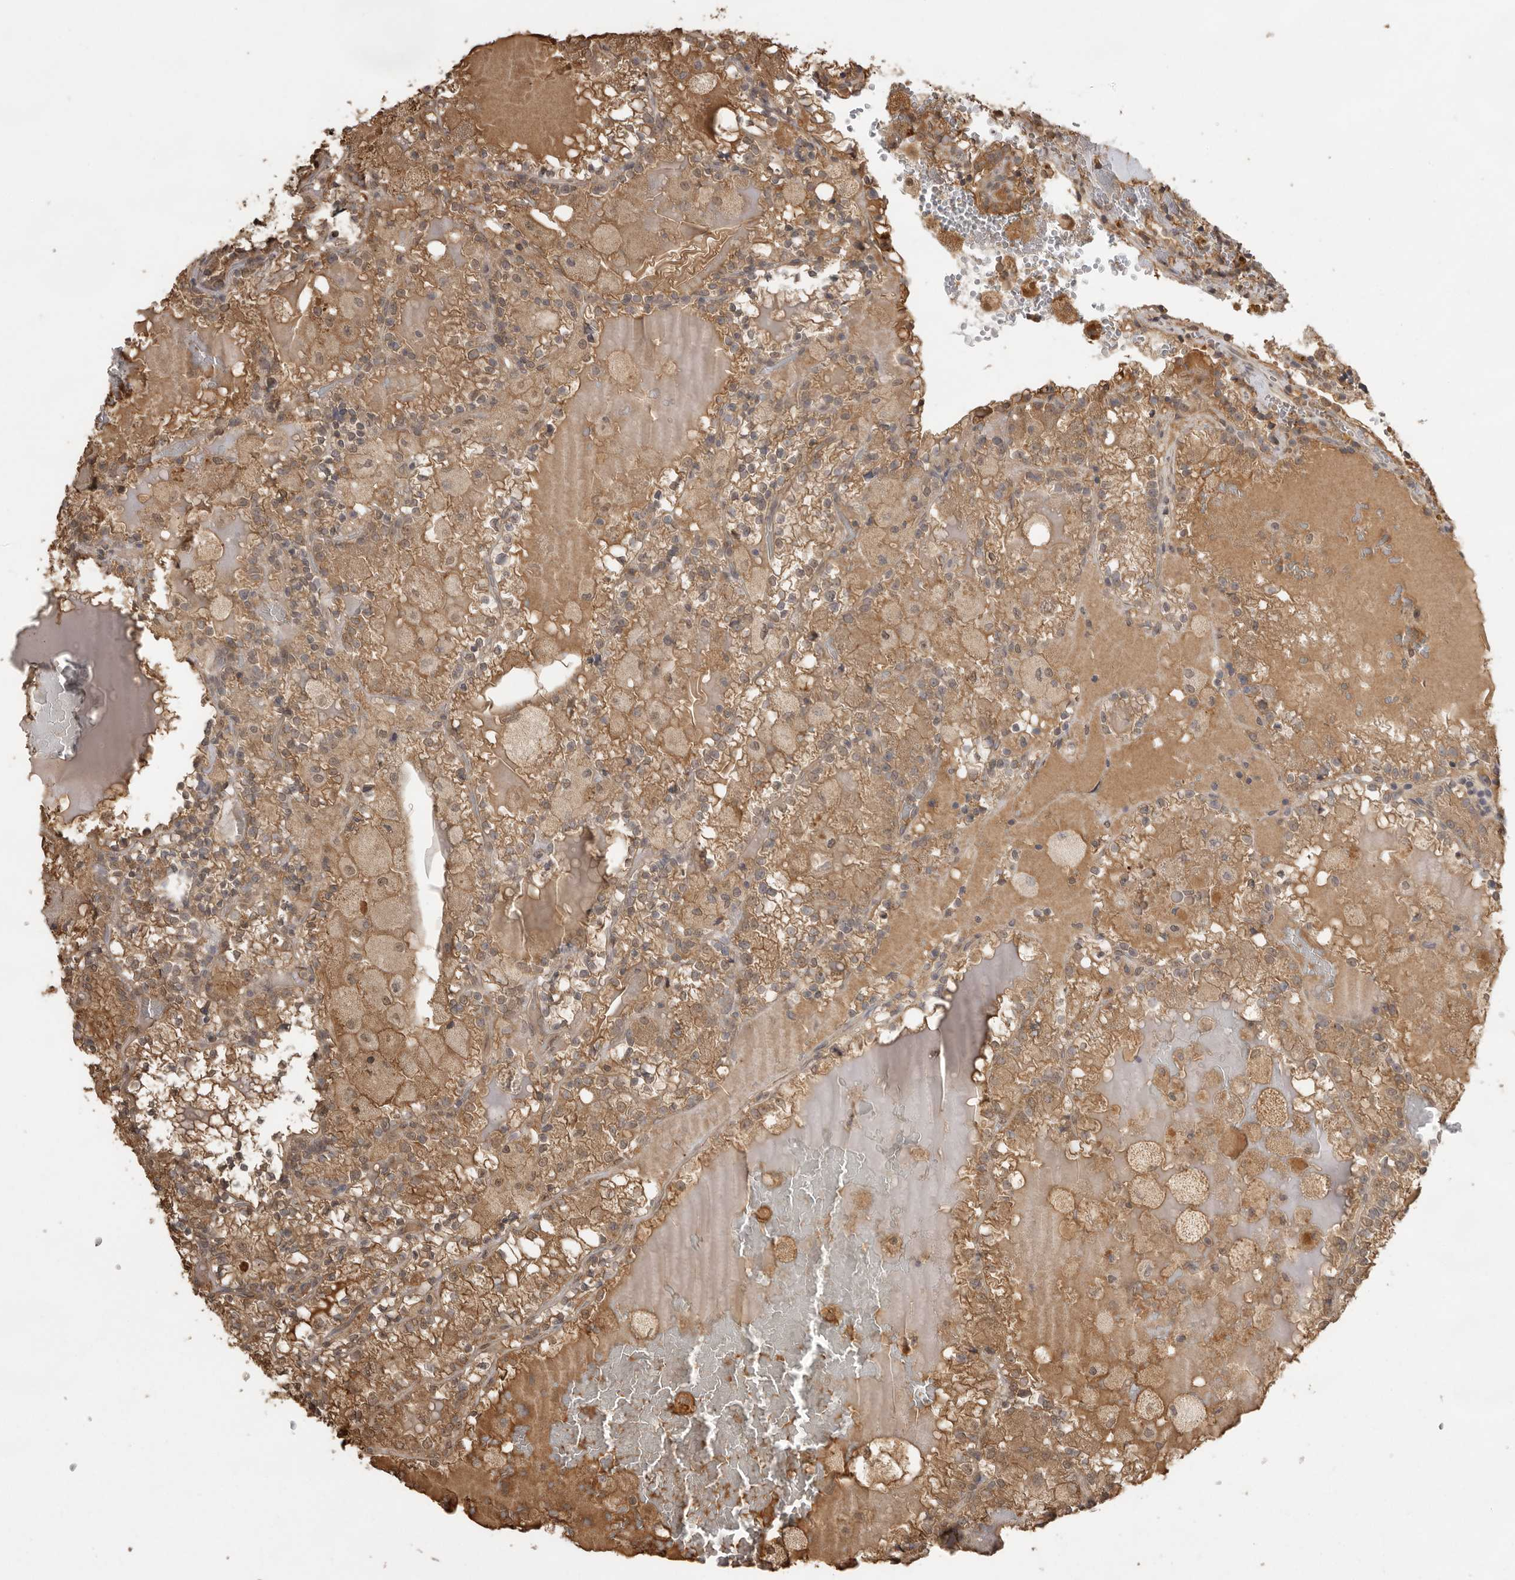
{"staining": {"intensity": "moderate", "quantity": ">75%", "location": "cytoplasmic/membranous"}, "tissue": "renal cancer", "cell_type": "Tumor cells", "image_type": "cancer", "snomed": [{"axis": "morphology", "description": "Adenocarcinoma, NOS"}, {"axis": "topography", "description": "Kidney"}], "caption": "Protein analysis of renal cancer tissue shows moderate cytoplasmic/membranous expression in approximately >75% of tumor cells. (DAB IHC with brightfield microscopy, high magnification).", "gene": "JAG2", "patient": {"sex": "female", "age": 56}}